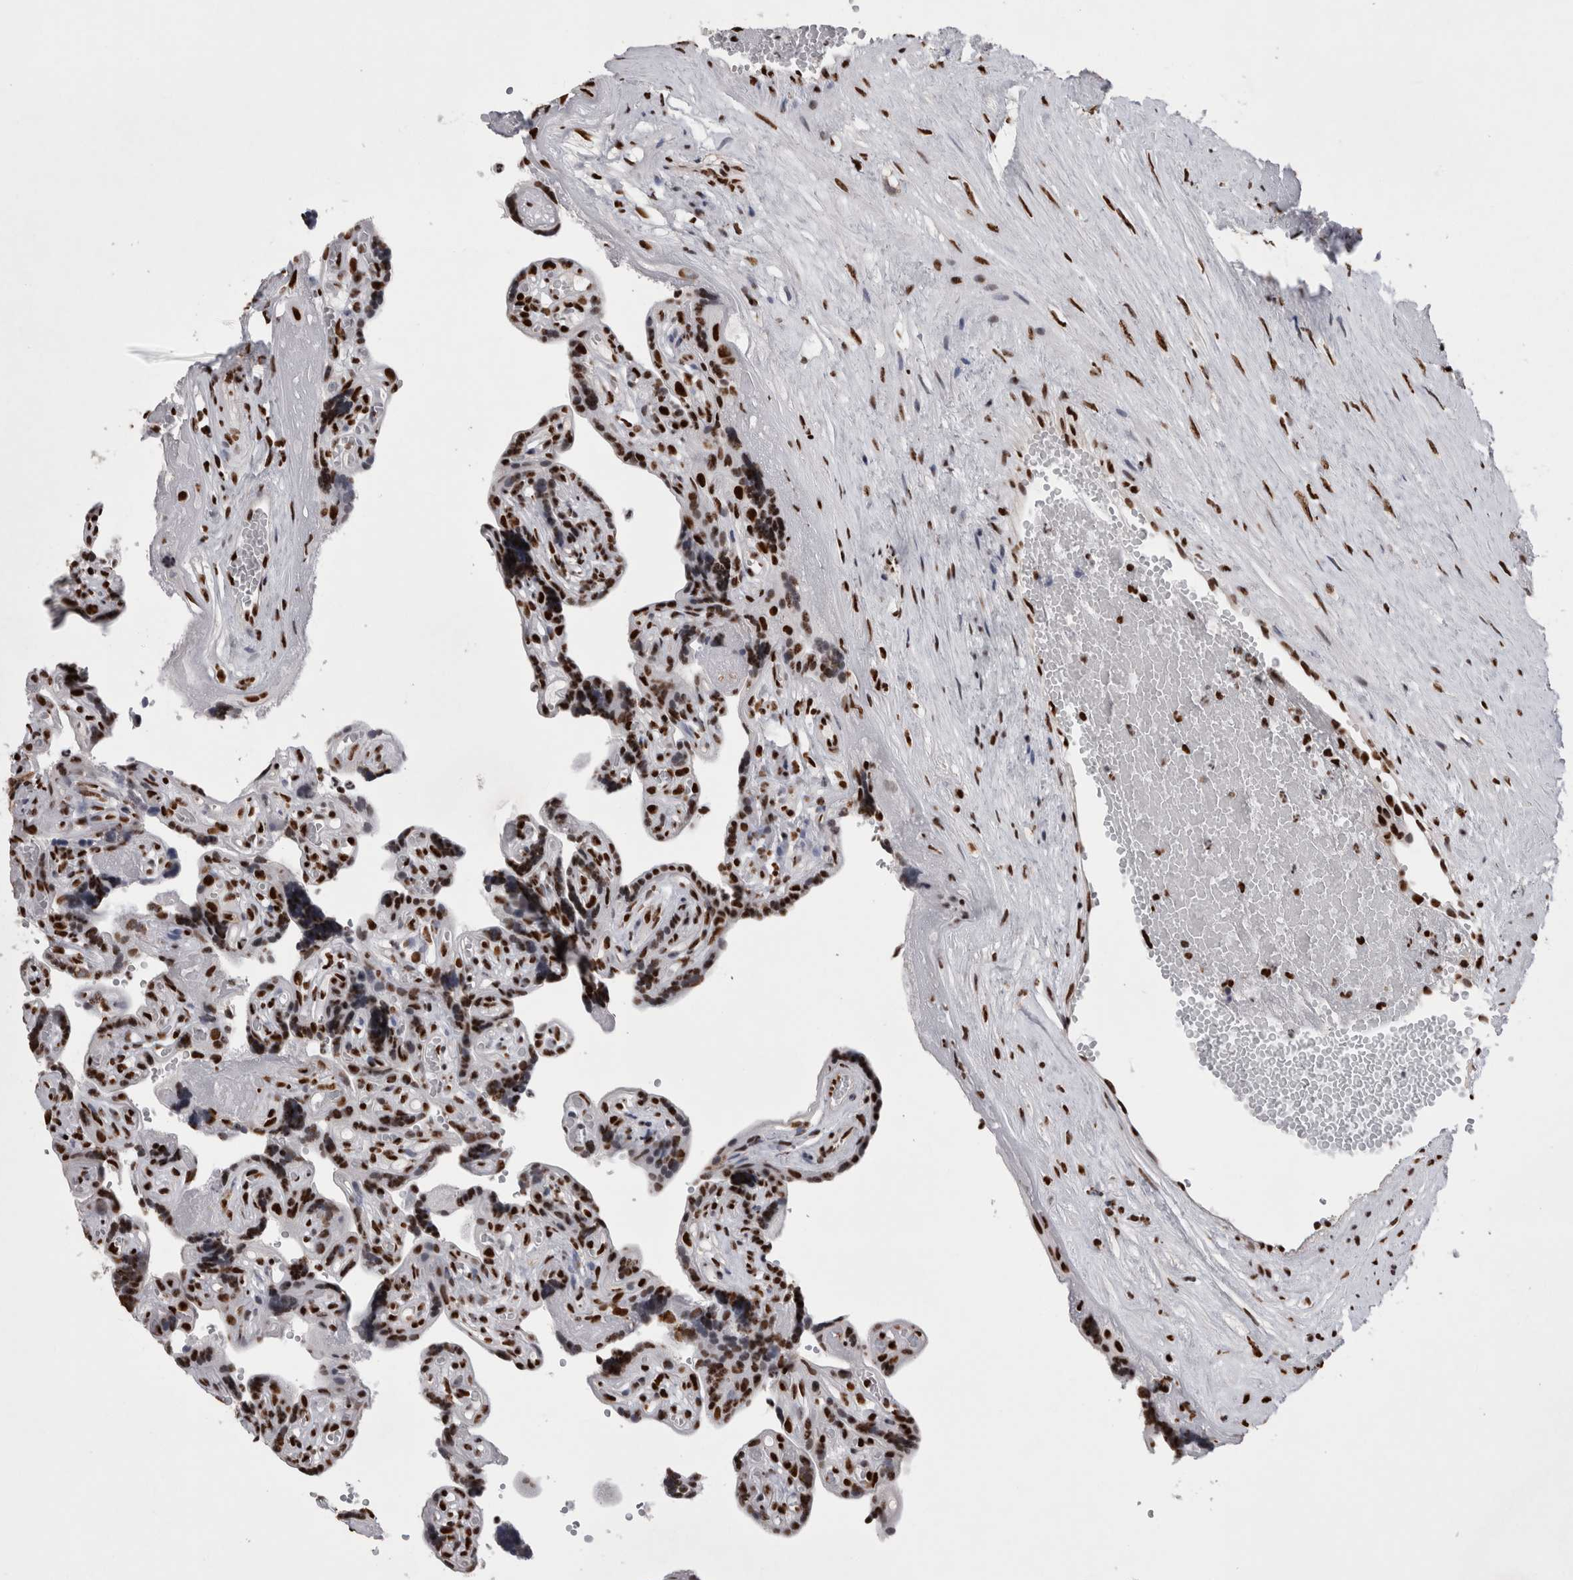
{"staining": {"intensity": "strong", "quantity": ">75%", "location": "nuclear"}, "tissue": "placenta", "cell_type": "Trophoblastic cells", "image_type": "normal", "snomed": [{"axis": "morphology", "description": "Normal tissue, NOS"}, {"axis": "topography", "description": "Placenta"}], "caption": "Protein staining demonstrates strong nuclear staining in about >75% of trophoblastic cells in normal placenta.", "gene": "ALPK3", "patient": {"sex": "female", "age": 30}}